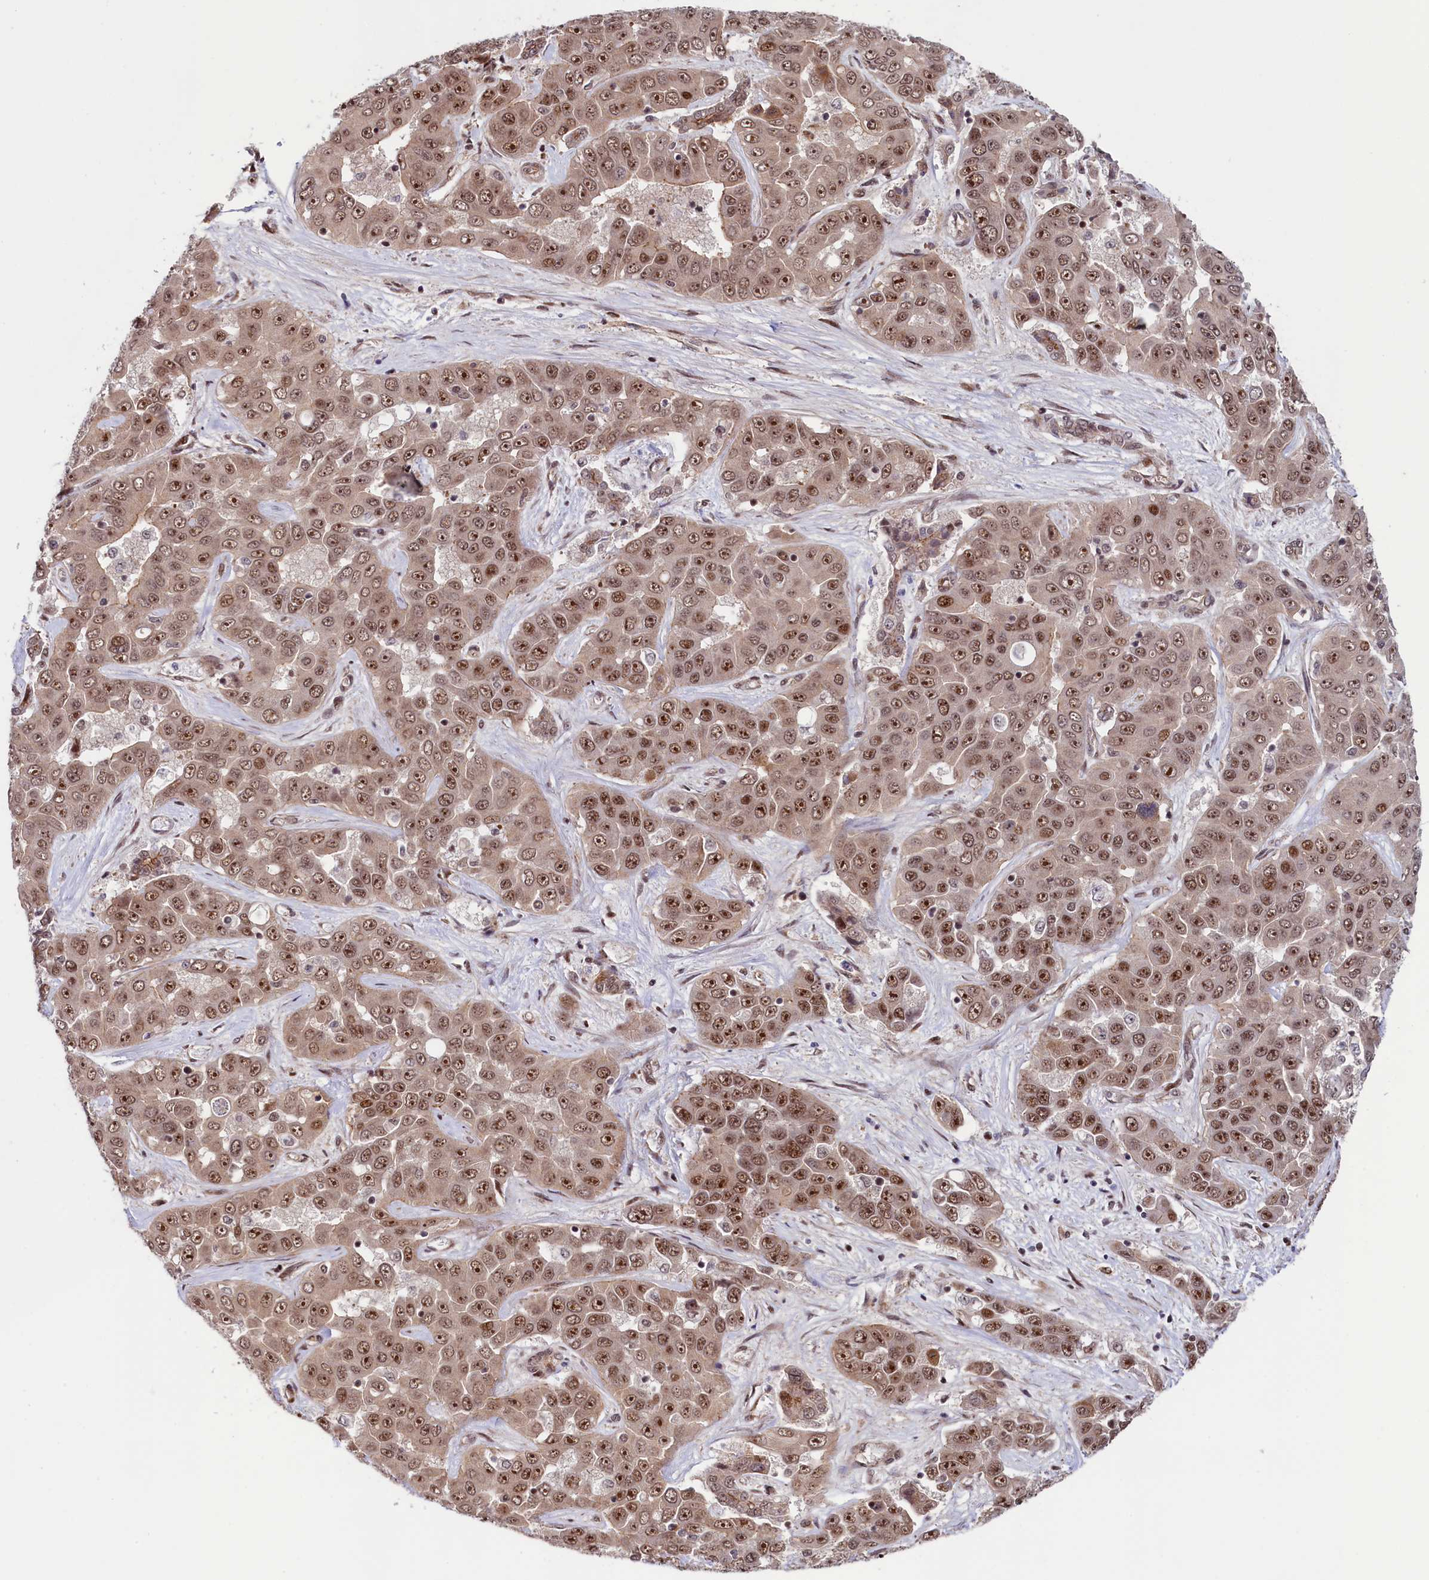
{"staining": {"intensity": "moderate", "quantity": ">75%", "location": "nuclear"}, "tissue": "liver cancer", "cell_type": "Tumor cells", "image_type": "cancer", "snomed": [{"axis": "morphology", "description": "Cholangiocarcinoma"}, {"axis": "topography", "description": "Liver"}], "caption": "DAB immunohistochemical staining of human liver cholangiocarcinoma displays moderate nuclear protein staining in approximately >75% of tumor cells.", "gene": "LEO1", "patient": {"sex": "female", "age": 52}}